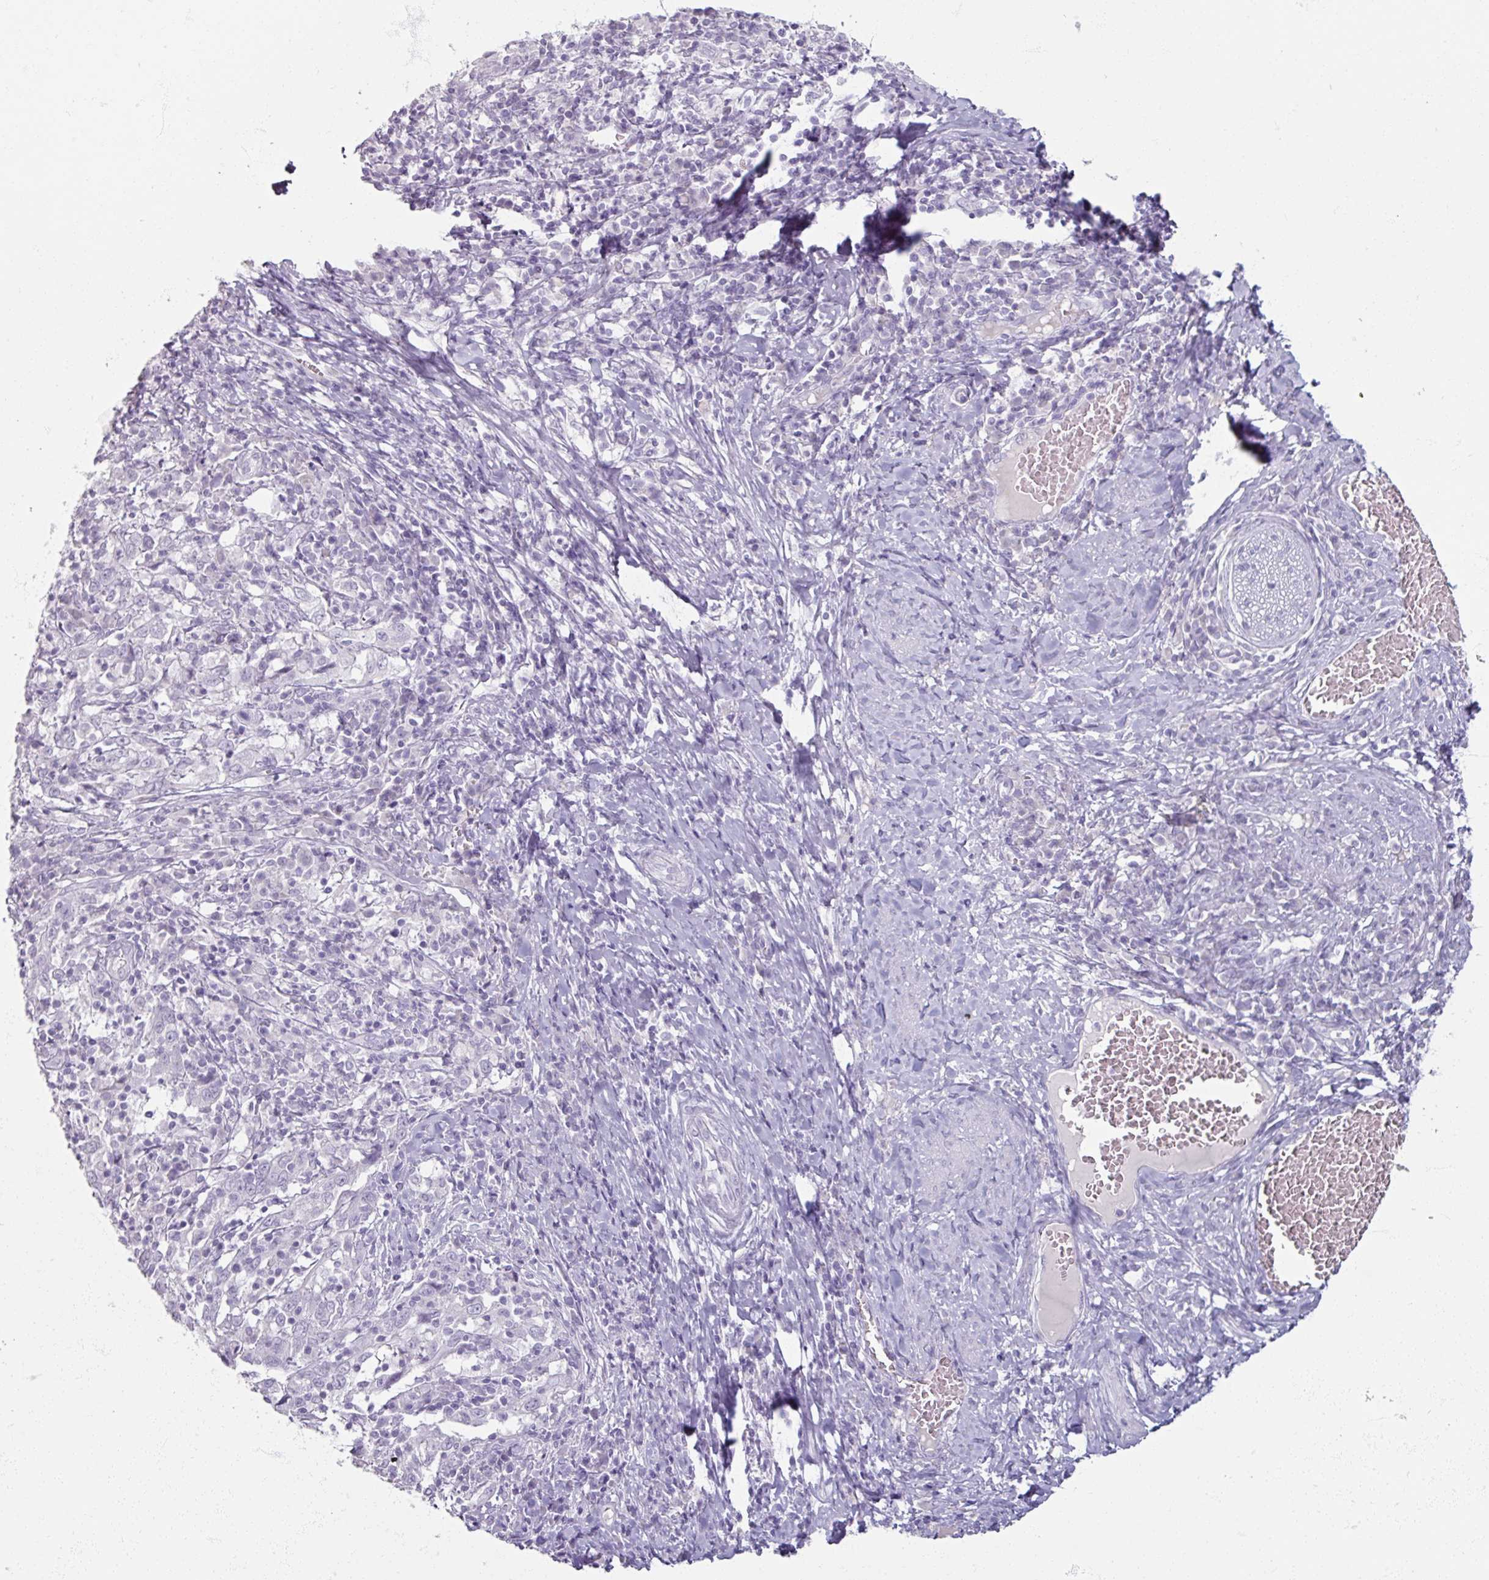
{"staining": {"intensity": "negative", "quantity": "none", "location": "none"}, "tissue": "cervical cancer", "cell_type": "Tumor cells", "image_type": "cancer", "snomed": [{"axis": "morphology", "description": "Squamous cell carcinoma, NOS"}, {"axis": "topography", "description": "Cervix"}], "caption": "Immunohistochemical staining of cervical cancer (squamous cell carcinoma) shows no significant expression in tumor cells.", "gene": "TG", "patient": {"sex": "female", "age": 46}}